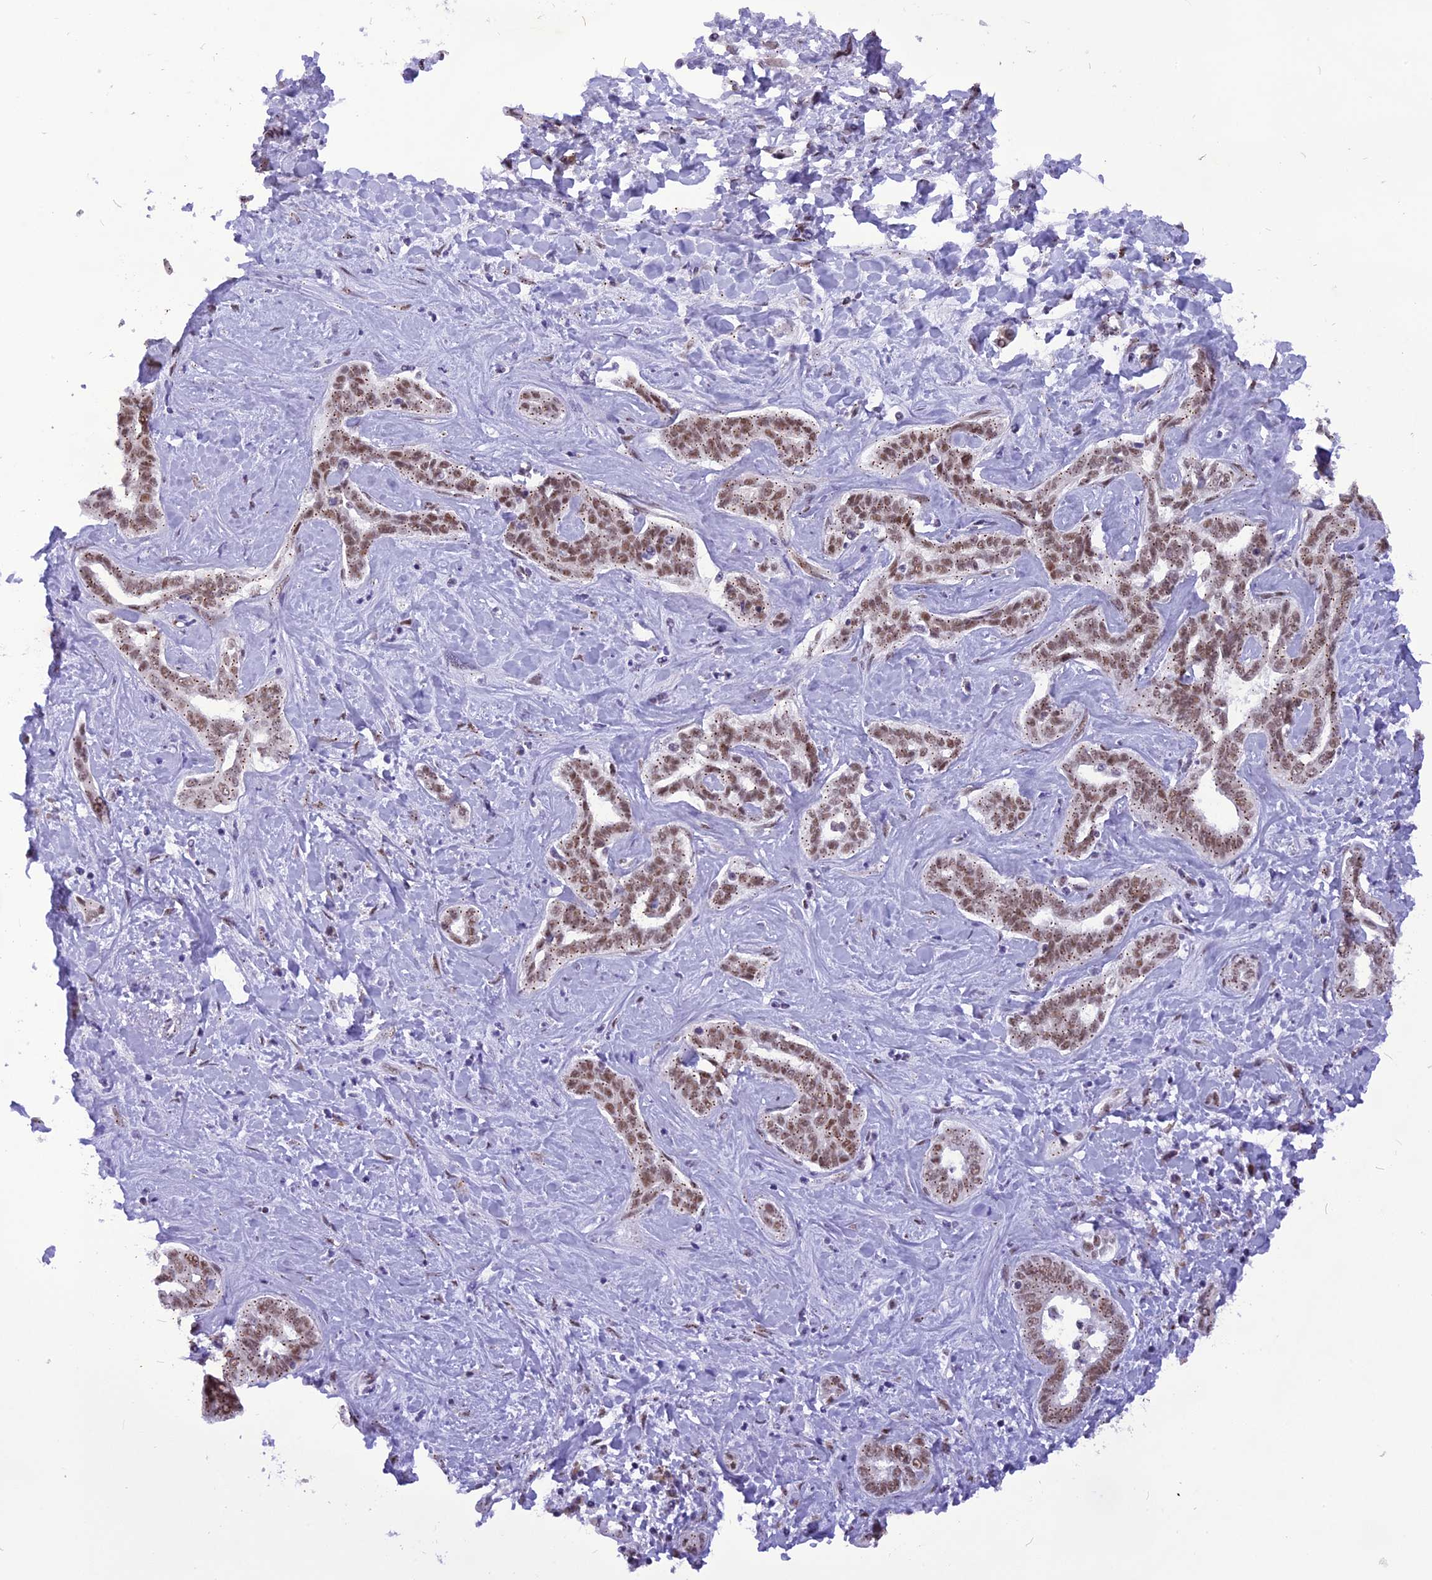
{"staining": {"intensity": "moderate", "quantity": ">75%", "location": "nuclear"}, "tissue": "liver cancer", "cell_type": "Tumor cells", "image_type": "cancer", "snomed": [{"axis": "morphology", "description": "Cholangiocarcinoma"}, {"axis": "topography", "description": "Liver"}], "caption": "DAB immunohistochemical staining of liver cancer (cholangiocarcinoma) exhibits moderate nuclear protein staining in about >75% of tumor cells.", "gene": "IRF2BP1", "patient": {"sex": "female", "age": 77}}